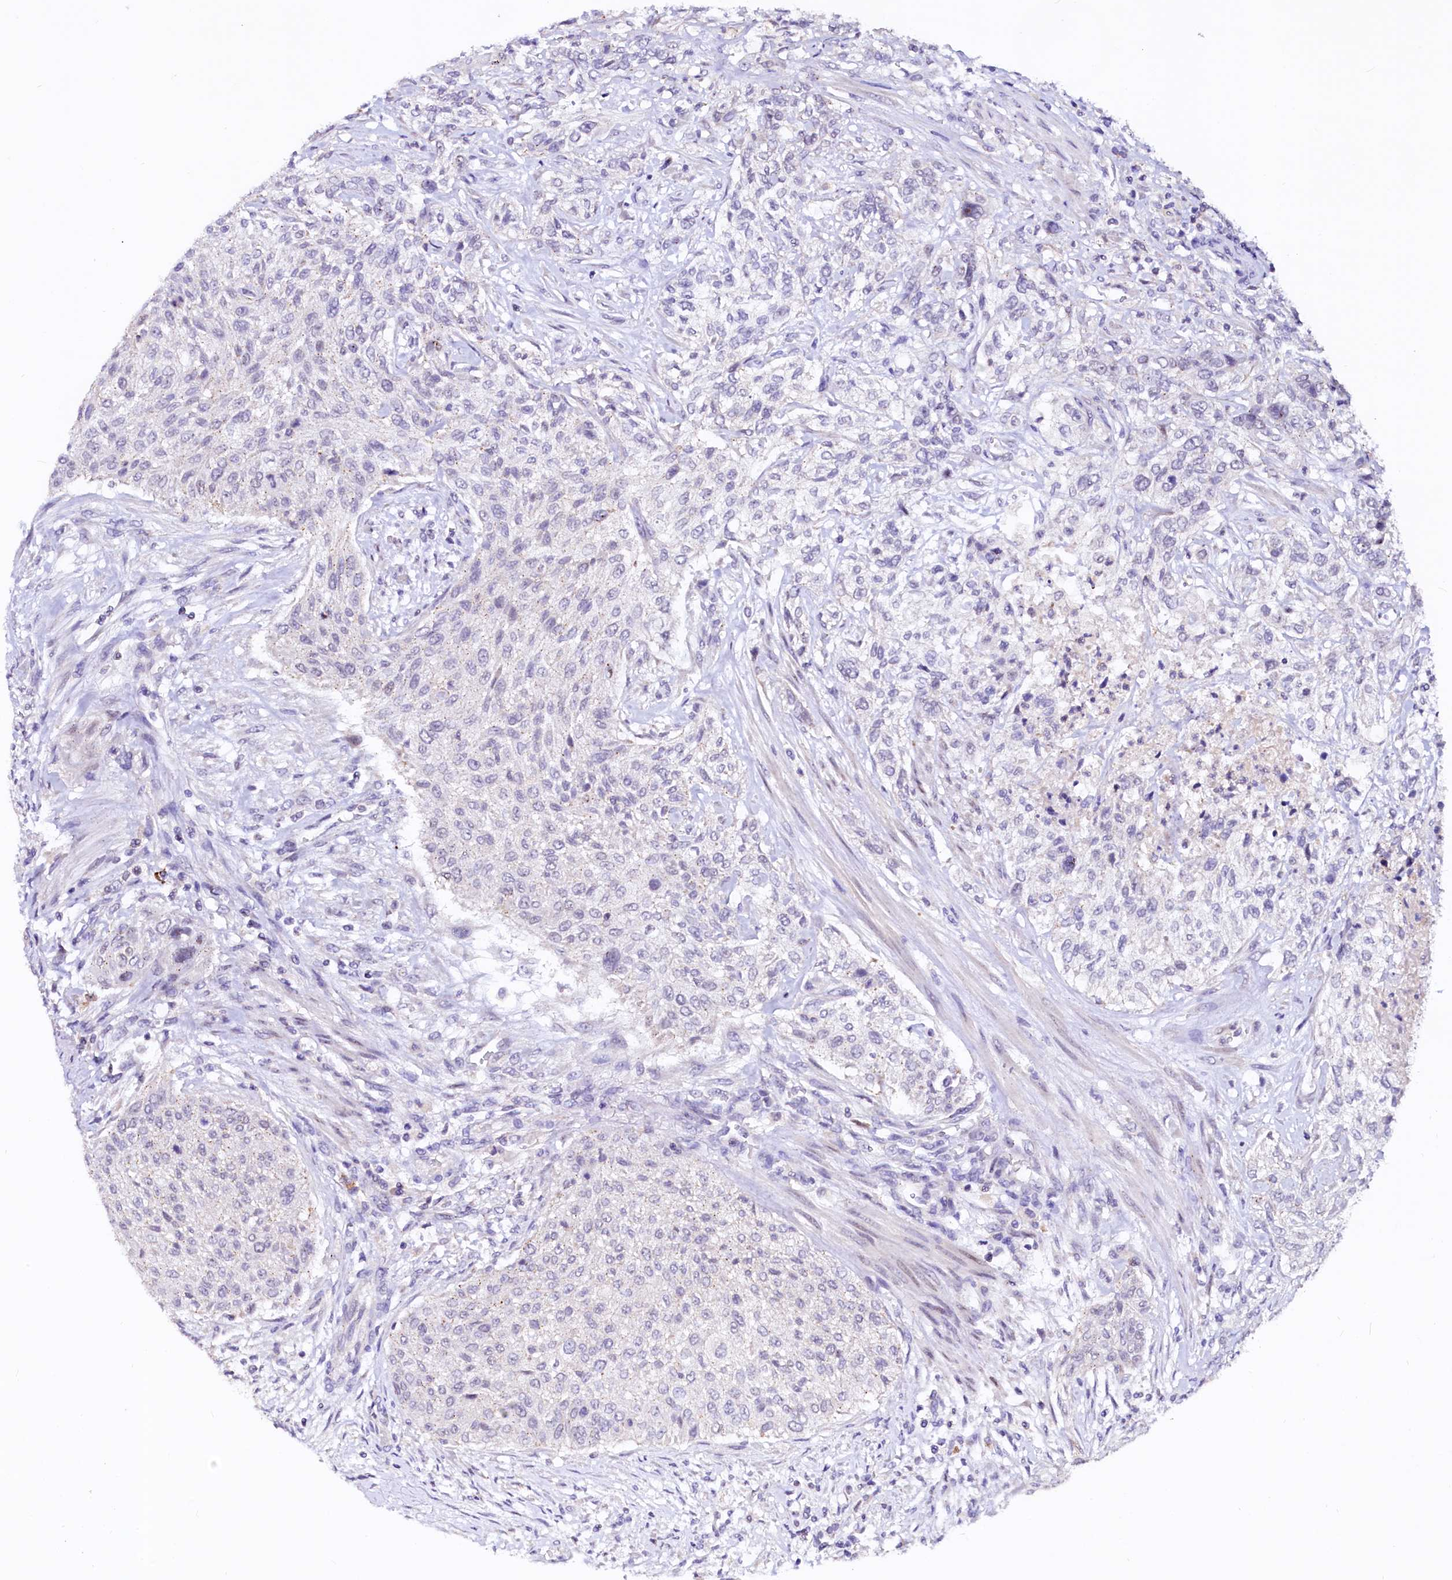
{"staining": {"intensity": "negative", "quantity": "none", "location": "none"}, "tissue": "urothelial cancer", "cell_type": "Tumor cells", "image_type": "cancer", "snomed": [{"axis": "morphology", "description": "Normal tissue, NOS"}, {"axis": "morphology", "description": "Urothelial carcinoma, NOS"}, {"axis": "topography", "description": "Urinary bladder"}, {"axis": "topography", "description": "Peripheral nerve tissue"}], "caption": "This is an IHC histopathology image of human transitional cell carcinoma. There is no expression in tumor cells.", "gene": "NALF1", "patient": {"sex": "male", "age": 35}}